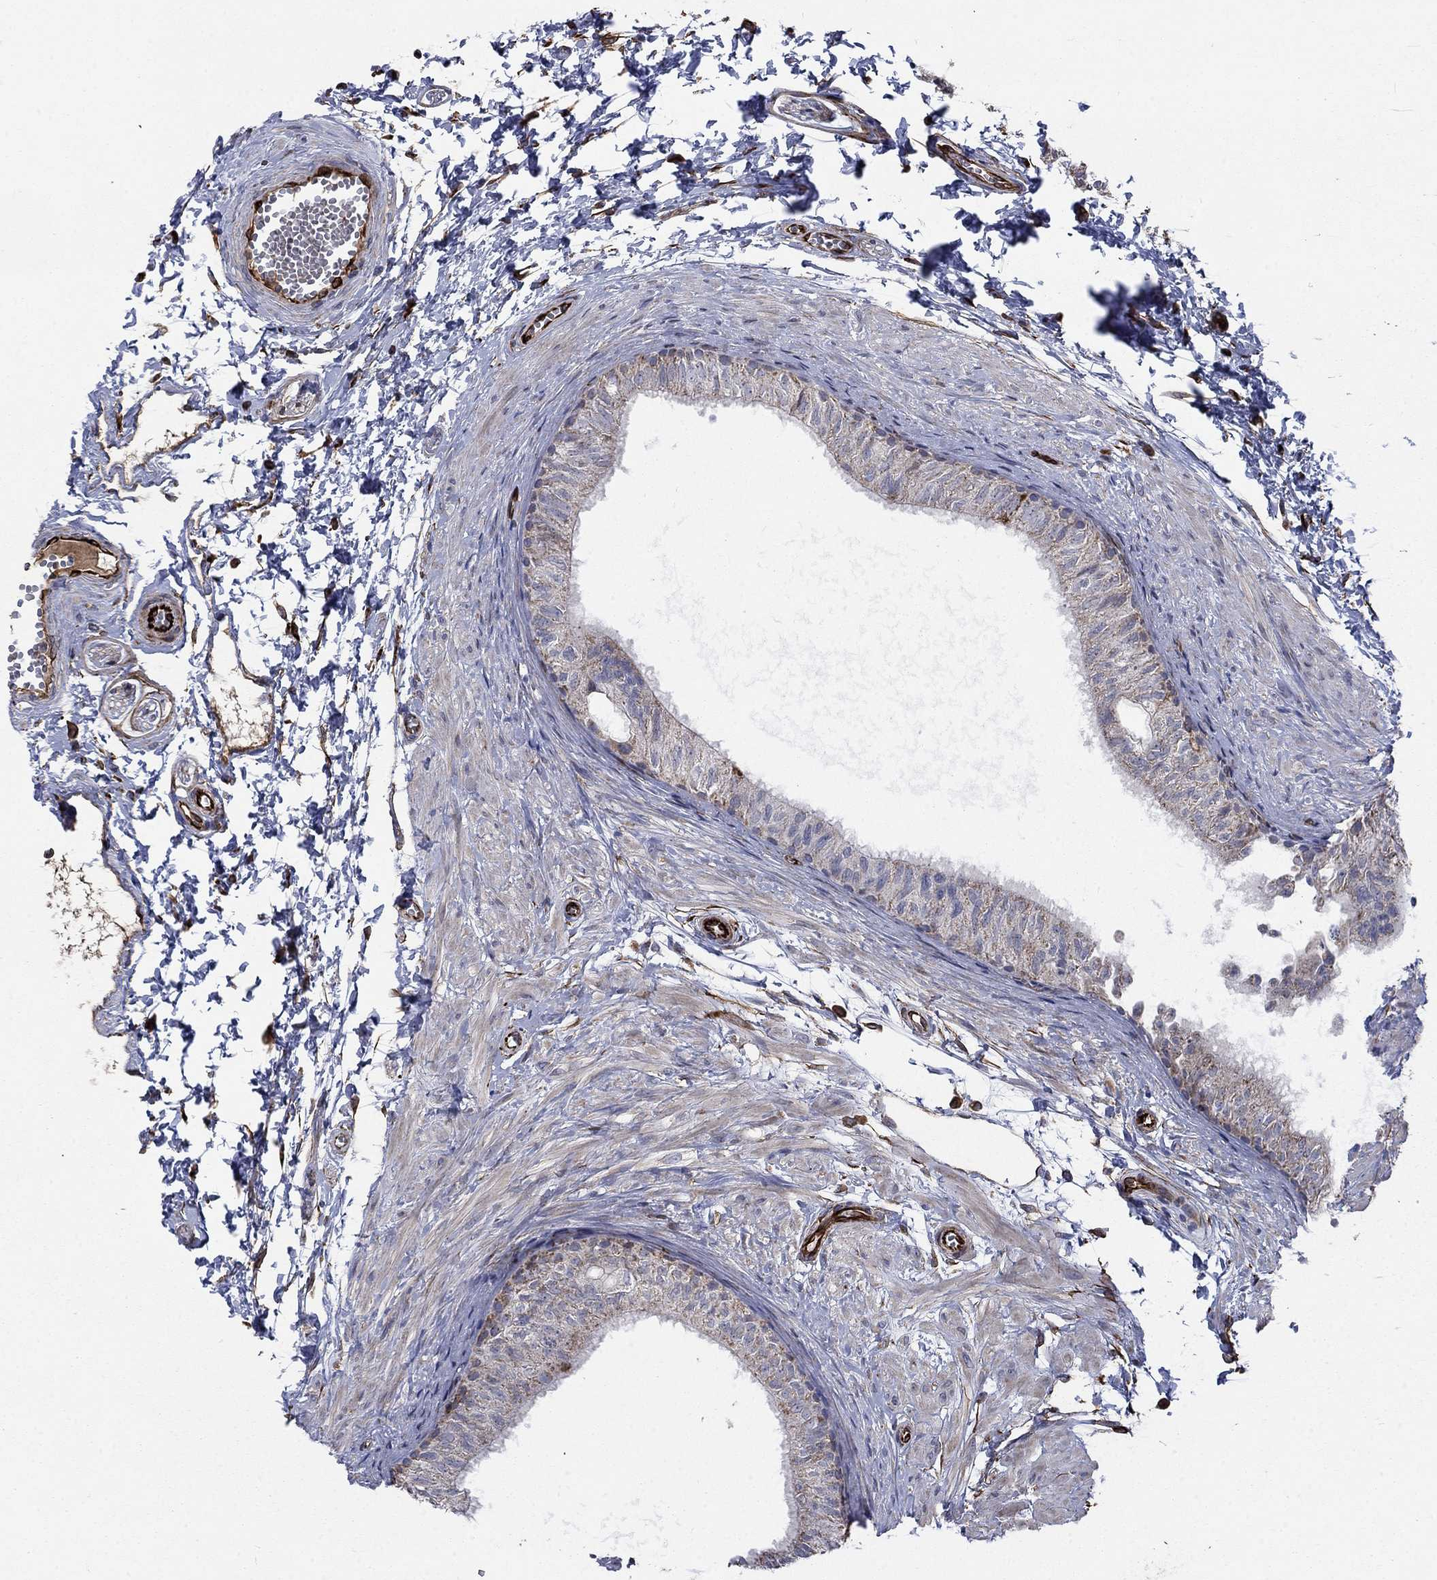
{"staining": {"intensity": "moderate", "quantity": "<25%", "location": "cytoplasmic/membranous"}, "tissue": "epididymis", "cell_type": "Glandular cells", "image_type": "normal", "snomed": [{"axis": "morphology", "description": "Normal tissue, NOS"}, {"axis": "topography", "description": "Epididymis"}], "caption": "A high-resolution image shows immunohistochemistry (IHC) staining of normal epididymis, which exhibits moderate cytoplasmic/membranous positivity in about <25% of glandular cells.", "gene": "NDUFC1", "patient": {"sex": "male", "age": 22}}